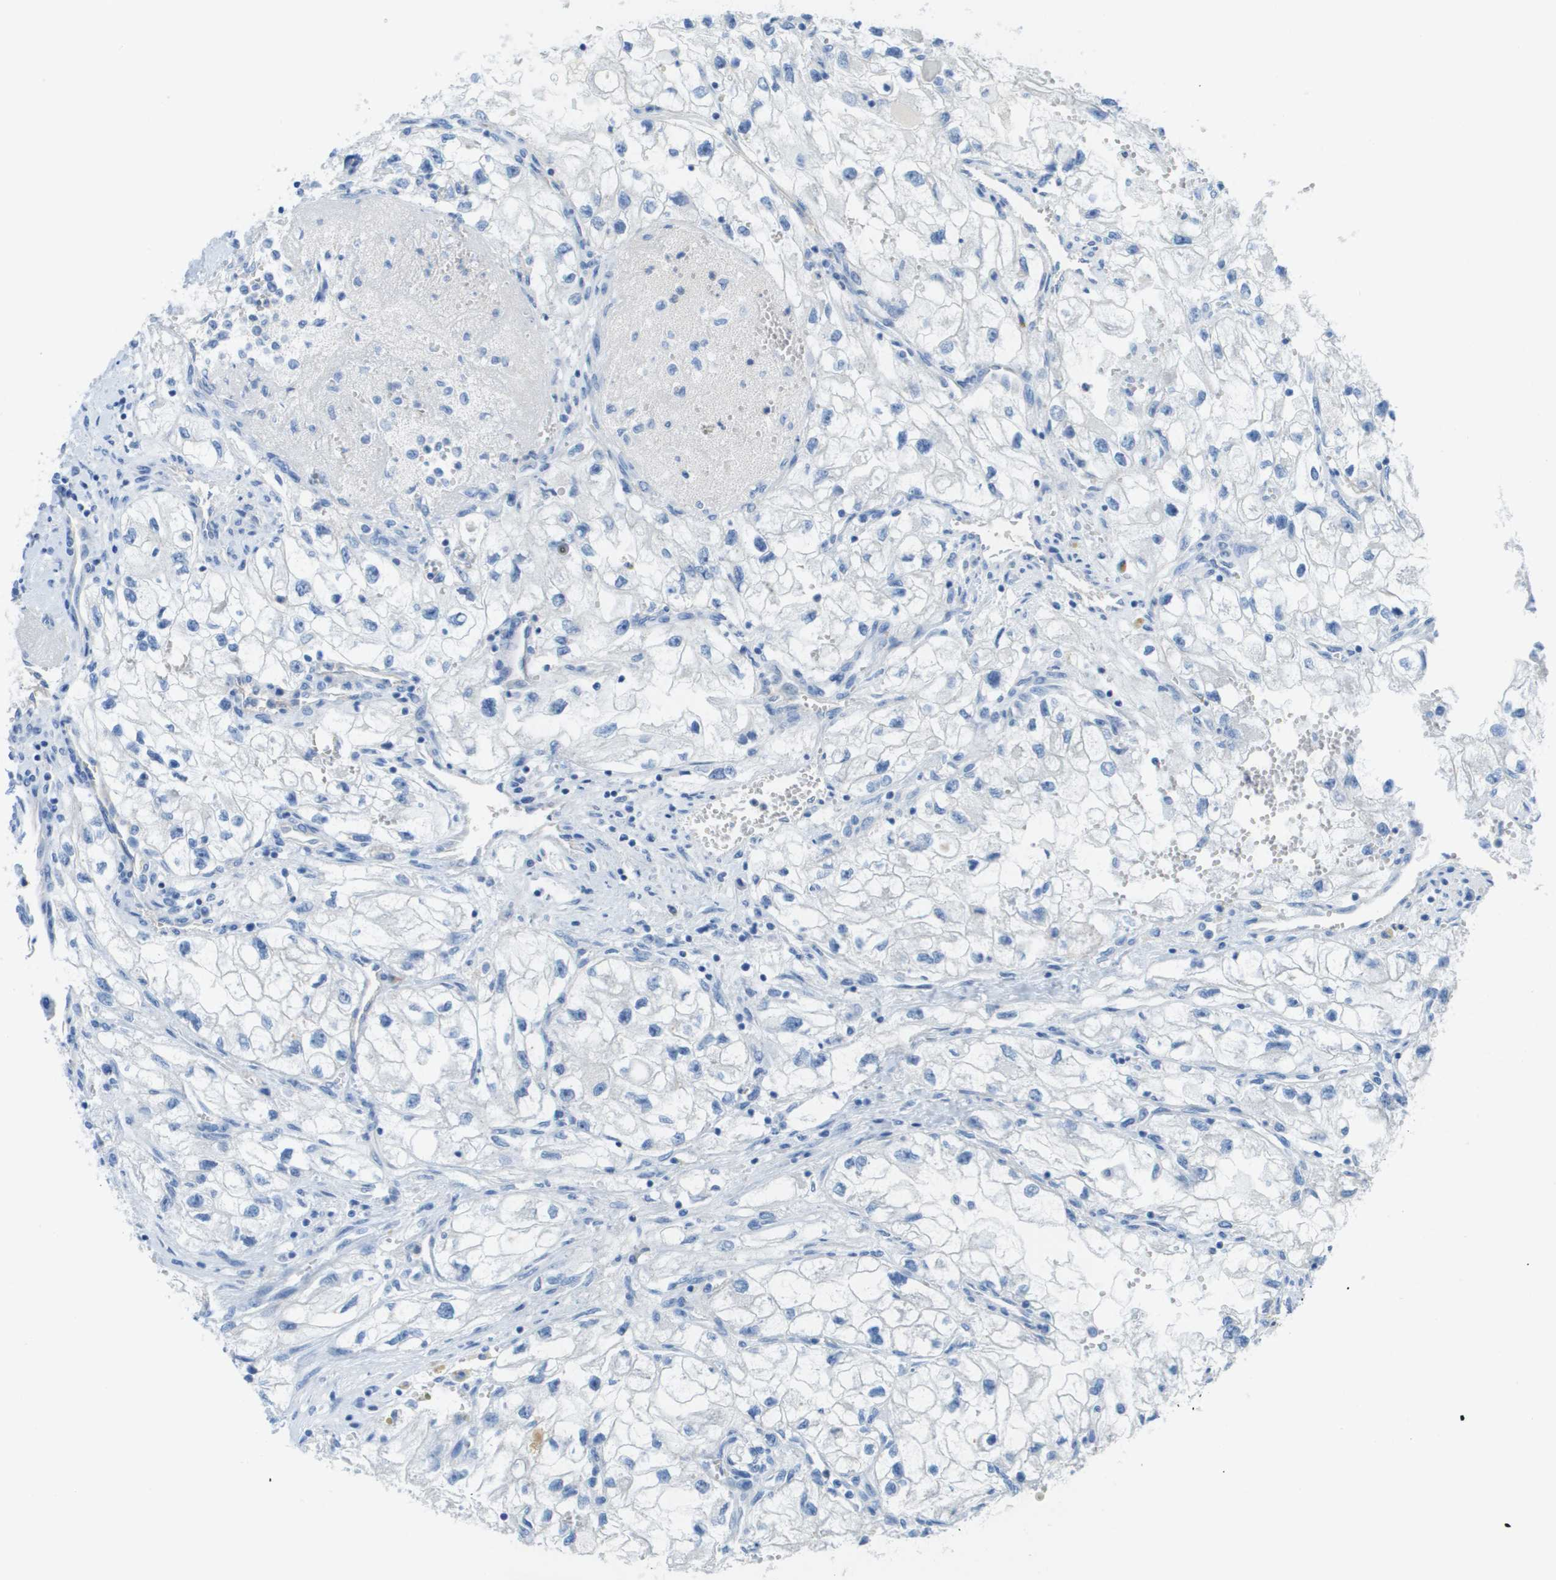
{"staining": {"intensity": "negative", "quantity": "none", "location": "none"}, "tissue": "renal cancer", "cell_type": "Tumor cells", "image_type": "cancer", "snomed": [{"axis": "morphology", "description": "Adenocarcinoma, NOS"}, {"axis": "topography", "description": "Kidney"}], "caption": "Tumor cells show no significant expression in adenocarcinoma (renal).", "gene": "CD46", "patient": {"sex": "female", "age": 70}}